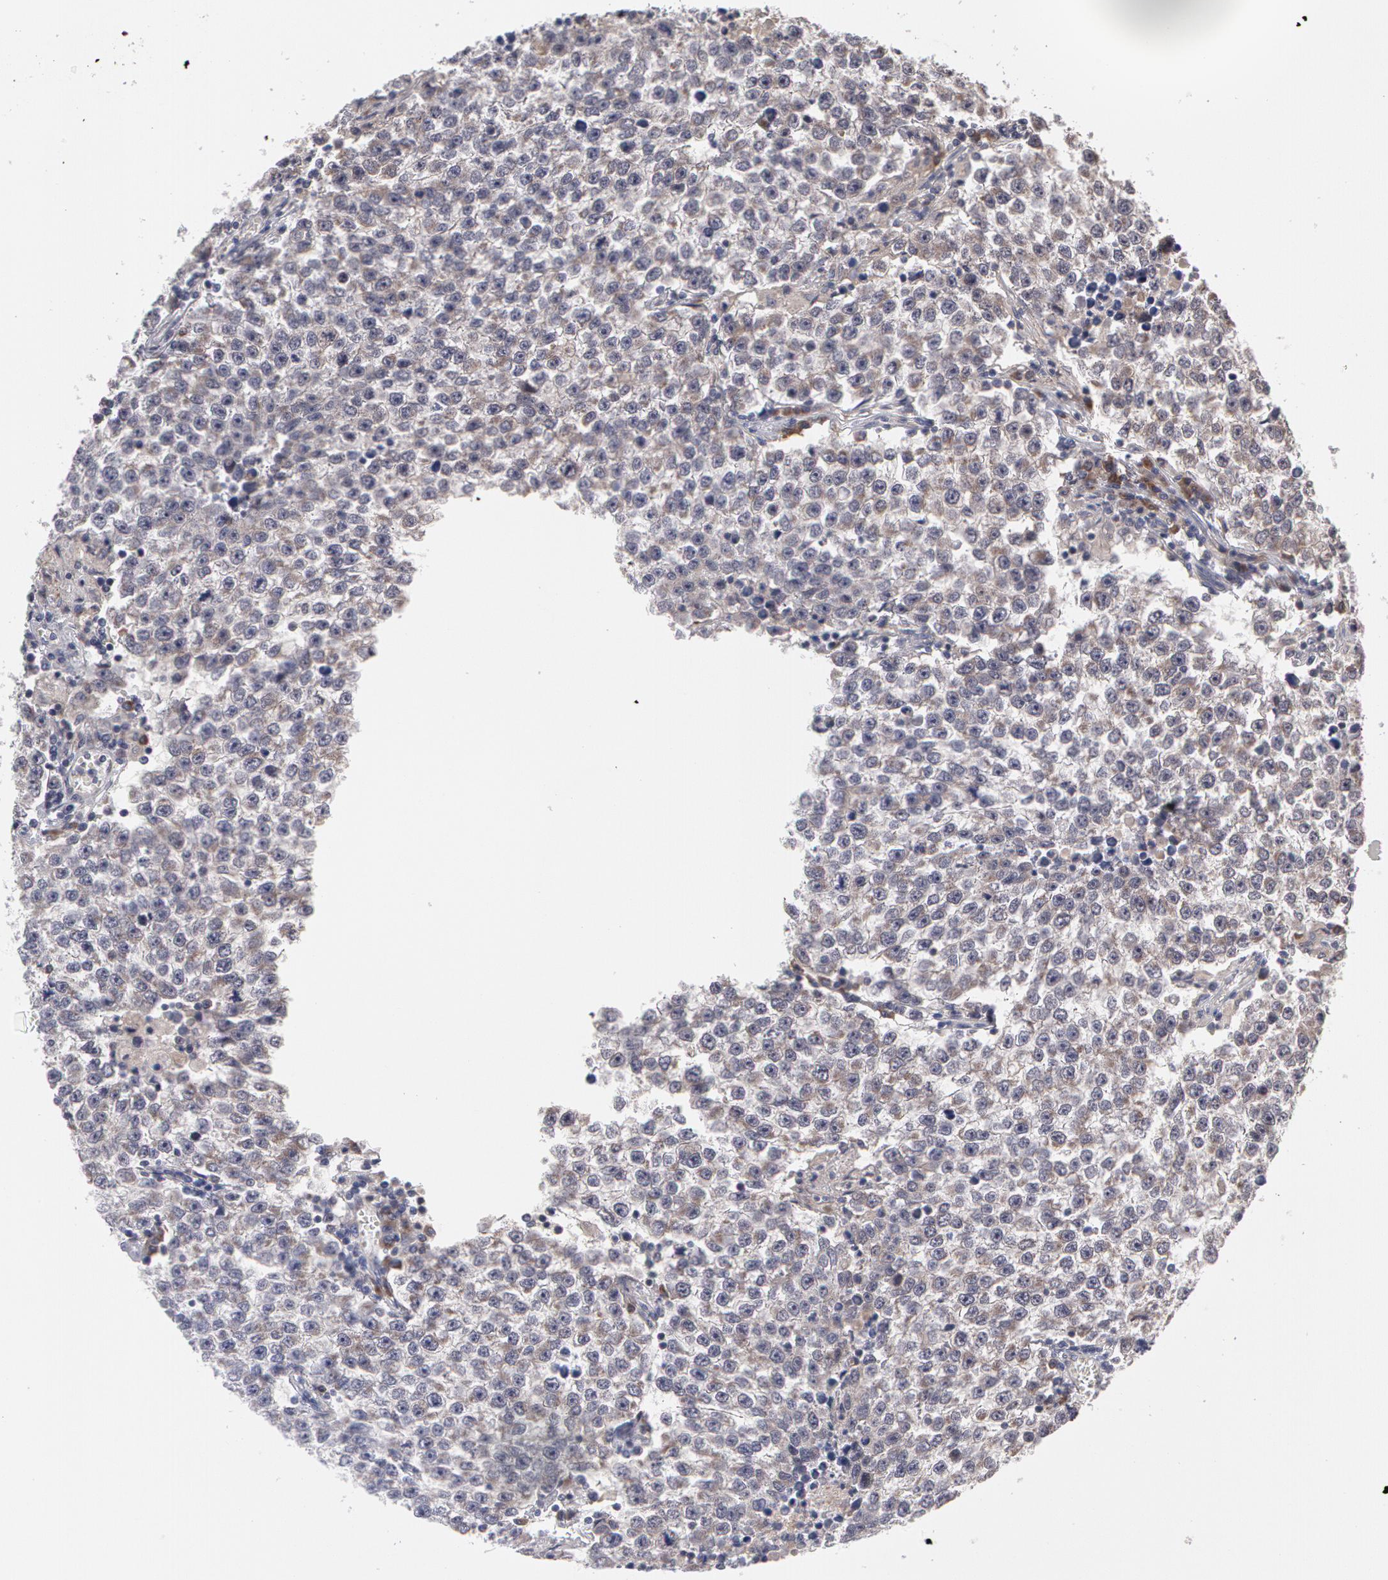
{"staining": {"intensity": "negative", "quantity": "none", "location": "none"}, "tissue": "testis cancer", "cell_type": "Tumor cells", "image_type": "cancer", "snomed": [{"axis": "morphology", "description": "Seminoma, NOS"}, {"axis": "topography", "description": "Testis"}], "caption": "Tumor cells show no significant expression in testis seminoma.", "gene": "STX5", "patient": {"sex": "male", "age": 36}}